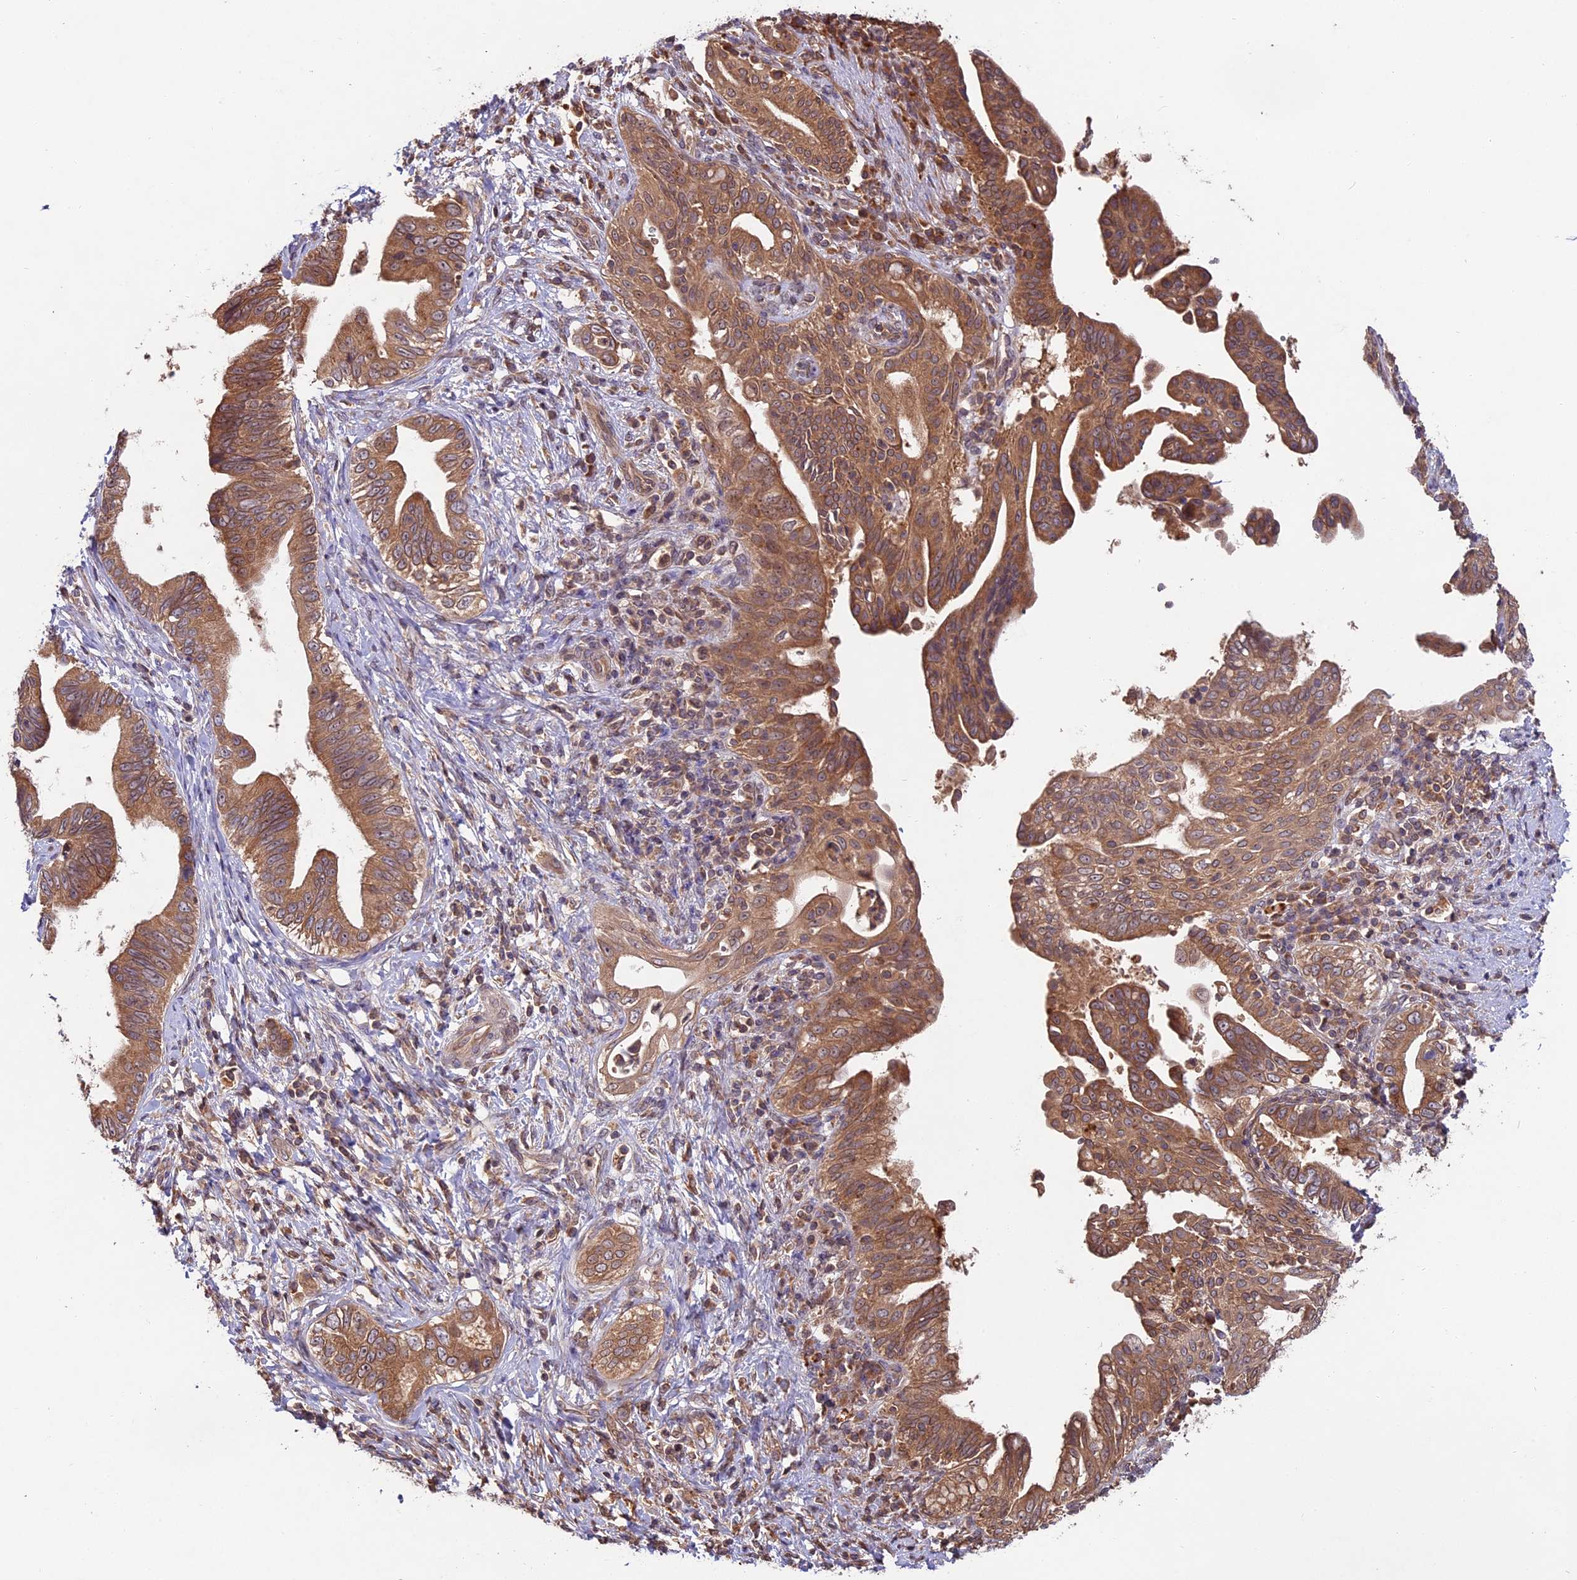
{"staining": {"intensity": "moderate", "quantity": ">75%", "location": "cytoplasmic/membranous"}, "tissue": "pancreatic cancer", "cell_type": "Tumor cells", "image_type": "cancer", "snomed": [{"axis": "morphology", "description": "Adenocarcinoma, NOS"}, {"axis": "topography", "description": "Pancreas"}], "caption": "Immunohistochemical staining of human pancreatic cancer (adenocarcinoma) demonstrates medium levels of moderate cytoplasmic/membranous protein staining in approximately >75% of tumor cells. (IHC, brightfield microscopy, high magnification).", "gene": "CHAC1", "patient": {"sex": "female", "age": 55}}